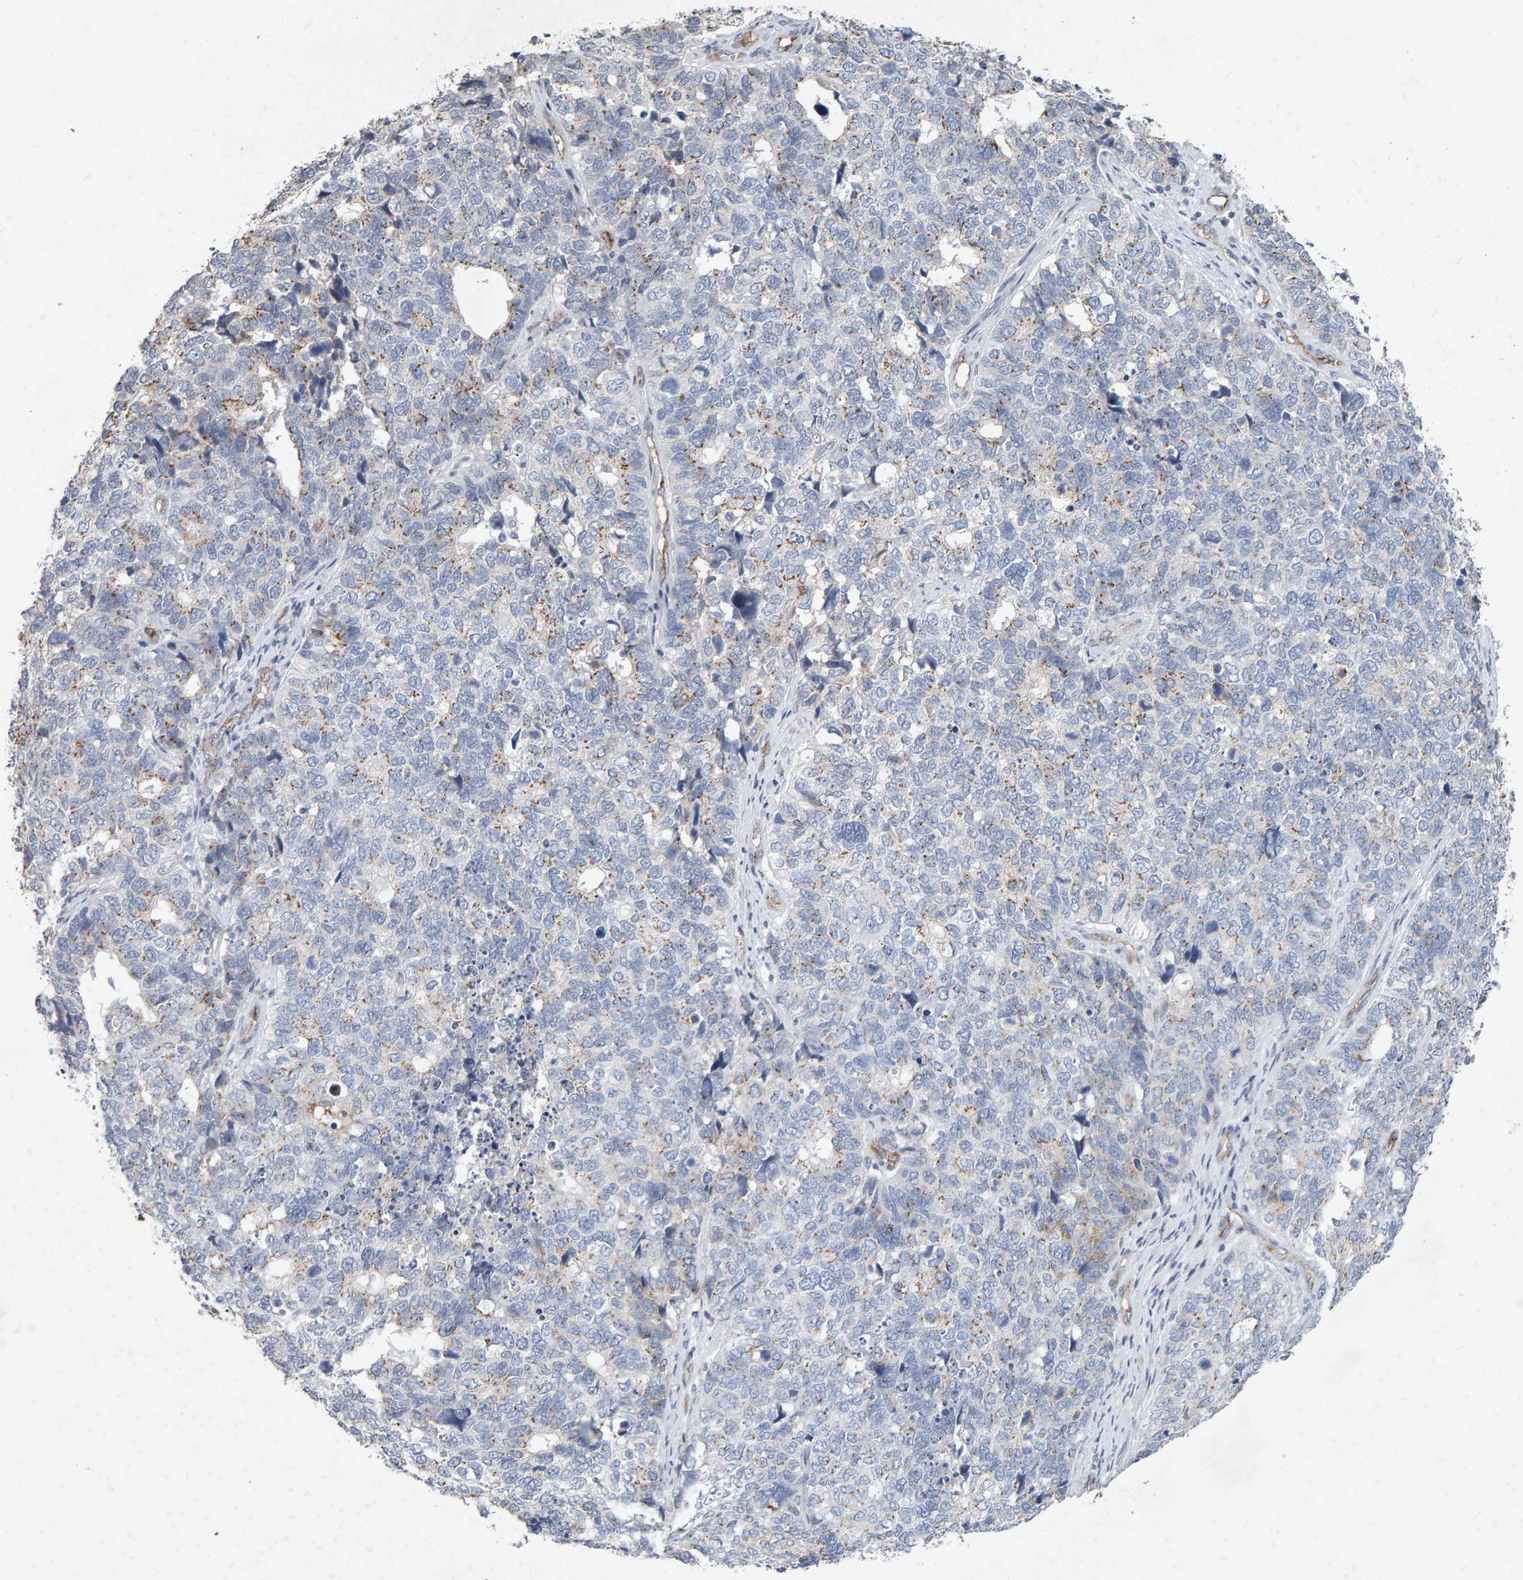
{"staining": {"intensity": "weak", "quantity": "25%-75%", "location": "cytoplasmic/membranous"}, "tissue": "cervical cancer", "cell_type": "Tumor cells", "image_type": "cancer", "snomed": [{"axis": "morphology", "description": "Squamous cell carcinoma, NOS"}, {"axis": "topography", "description": "Cervix"}], "caption": "Cervical cancer stained with DAB immunohistochemistry shows low levels of weak cytoplasmic/membranous positivity in about 25%-75% of tumor cells.", "gene": "PTPRM", "patient": {"sex": "female", "age": 63}}